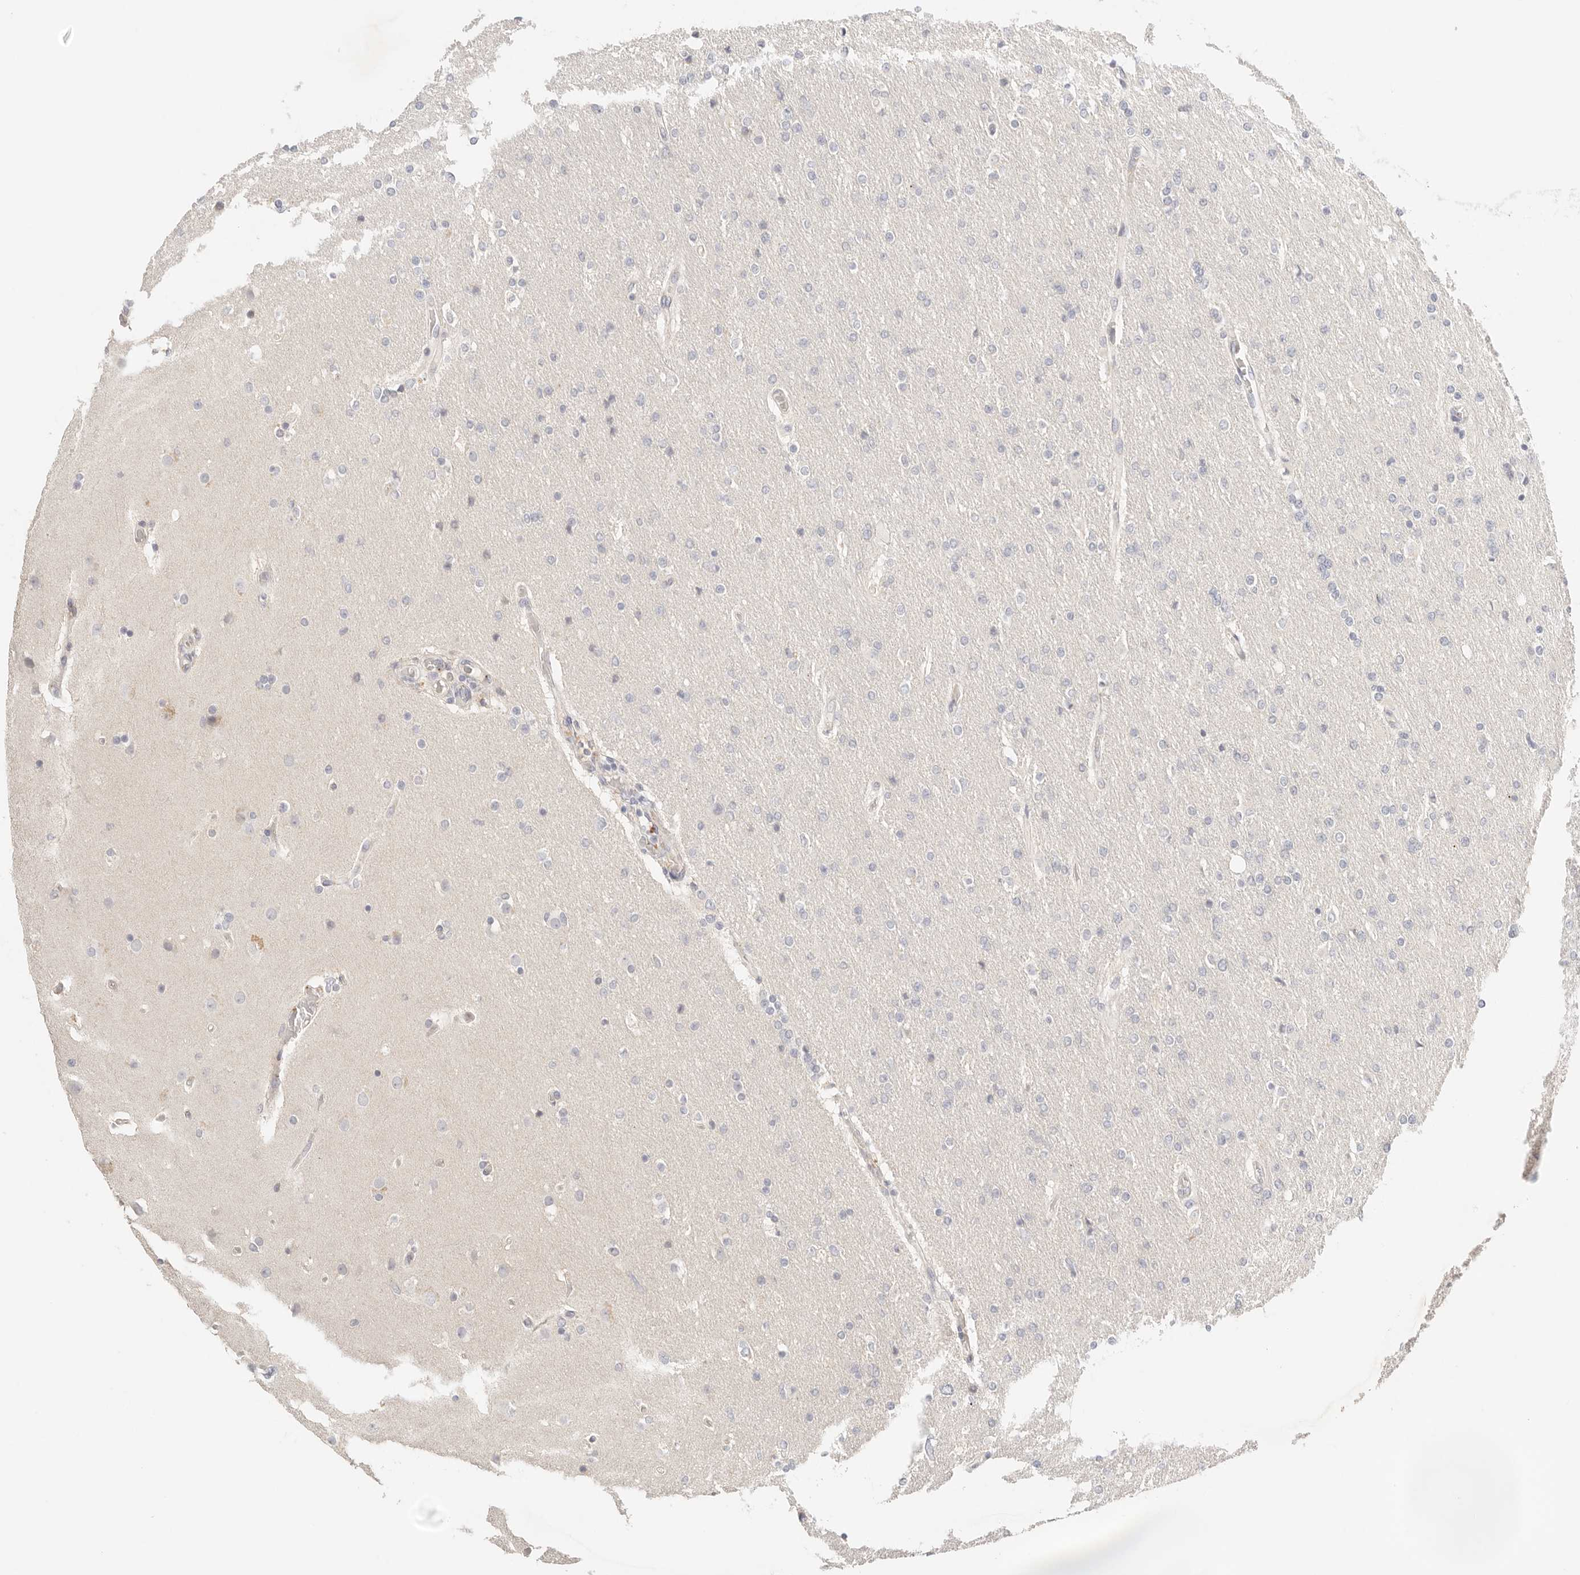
{"staining": {"intensity": "negative", "quantity": "none", "location": "none"}, "tissue": "glioma", "cell_type": "Tumor cells", "image_type": "cancer", "snomed": [{"axis": "morphology", "description": "Glioma, malignant, High grade"}, {"axis": "topography", "description": "Cerebral cortex"}], "caption": "Glioma stained for a protein using immunohistochemistry (IHC) demonstrates no expression tumor cells.", "gene": "CEP120", "patient": {"sex": "female", "age": 36}}